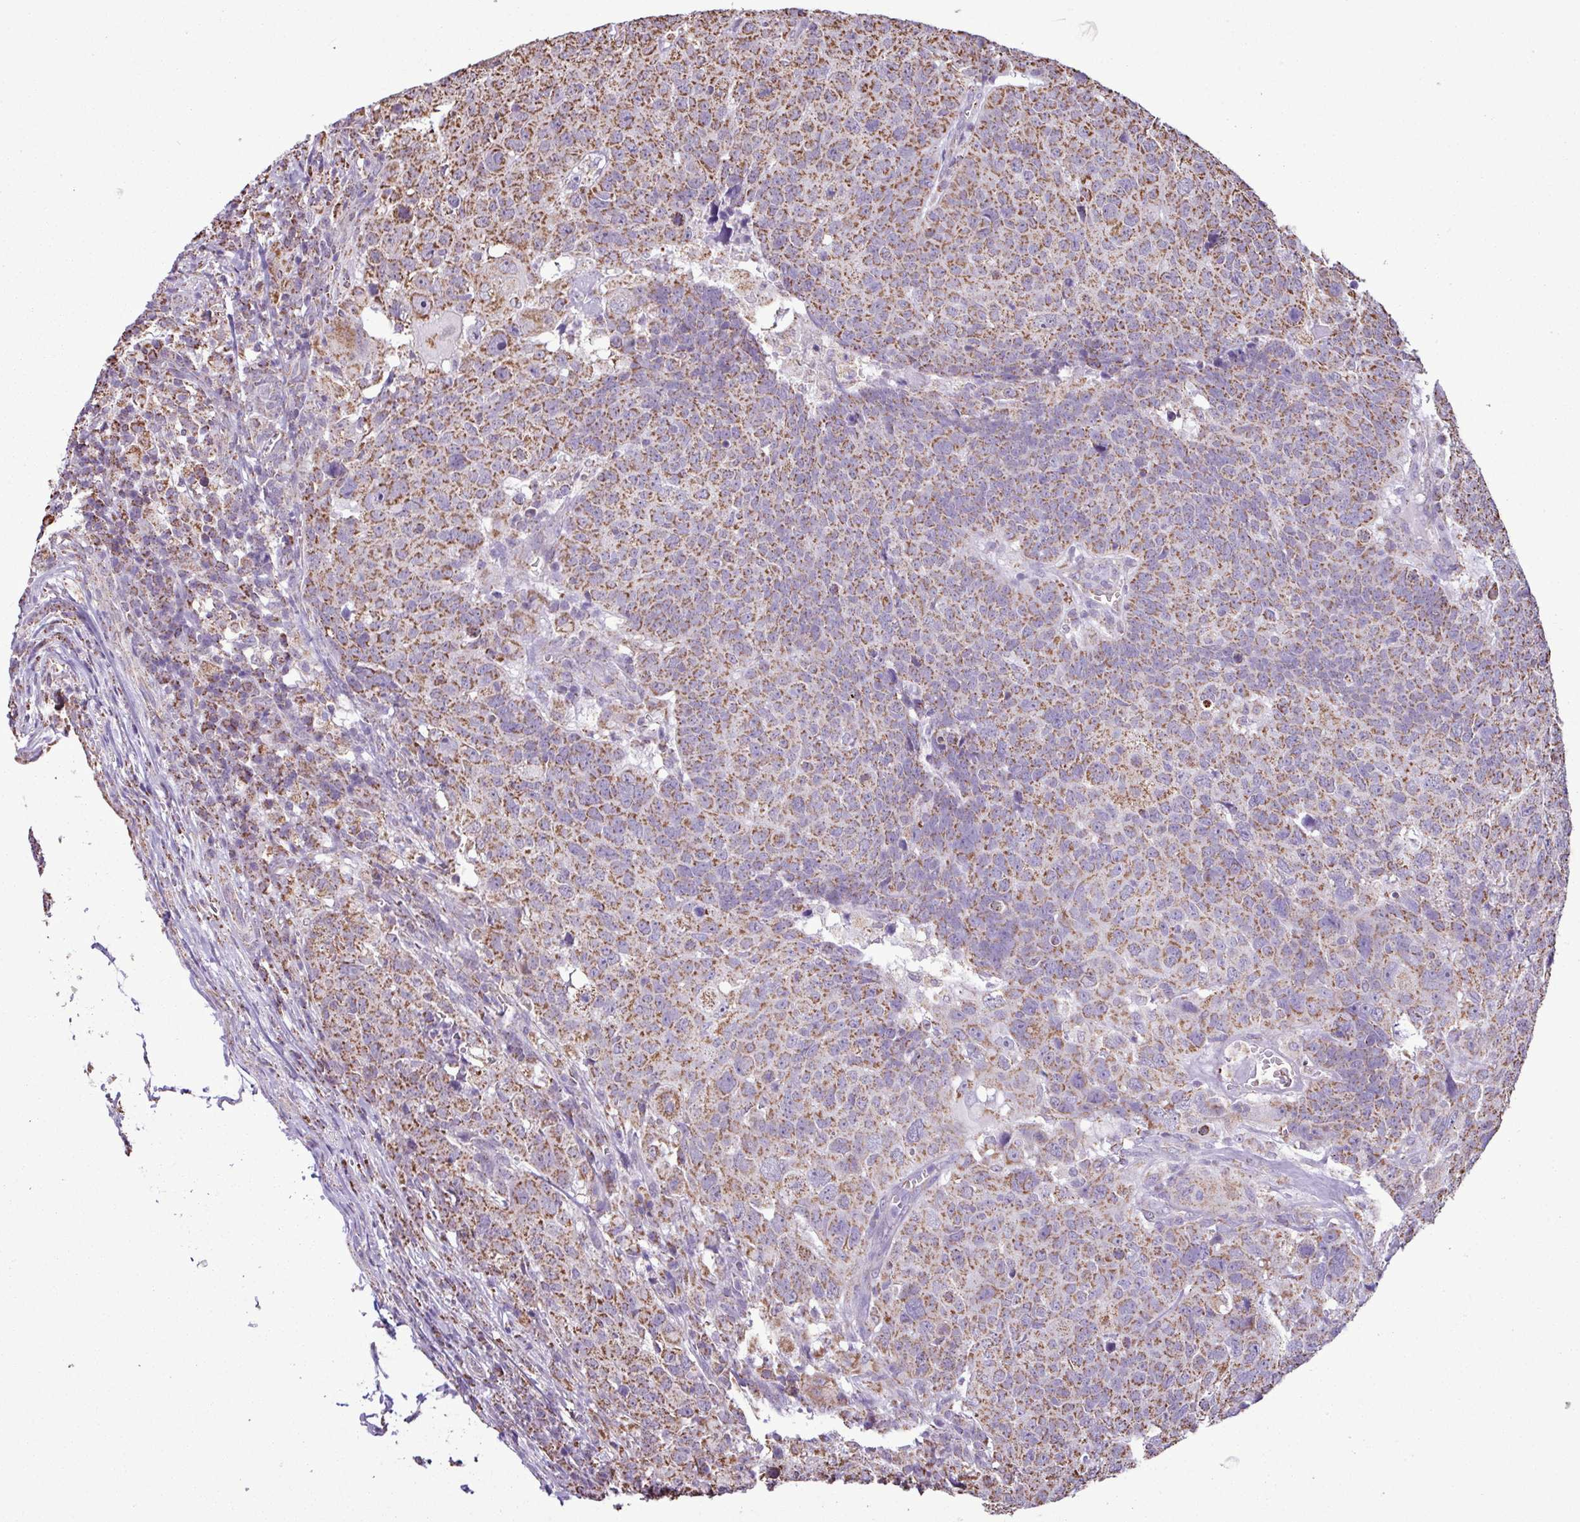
{"staining": {"intensity": "strong", "quantity": ">75%", "location": "cytoplasmic/membranous"}, "tissue": "head and neck cancer", "cell_type": "Tumor cells", "image_type": "cancer", "snomed": [{"axis": "morphology", "description": "Normal tissue, NOS"}, {"axis": "morphology", "description": "Squamous cell carcinoma, NOS"}, {"axis": "topography", "description": "Skeletal muscle"}, {"axis": "topography", "description": "Vascular tissue"}, {"axis": "topography", "description": "Peripheral nerve tissue"}, {"axis": "topography", "description": "Head-Neck"}], "caption": "A micrograph of human head and neck cancer stained for a protein shows strong cytoplasmic/membranous brown staining in tumor cells. (Stains: DAB (3,3'-diaminobenzidine) in brown, nuclei in blue, Microscopy: brightfield microscopy at high magnification).", "gene": "ALG8", "patient": {"sex": "male", "age": 66}}